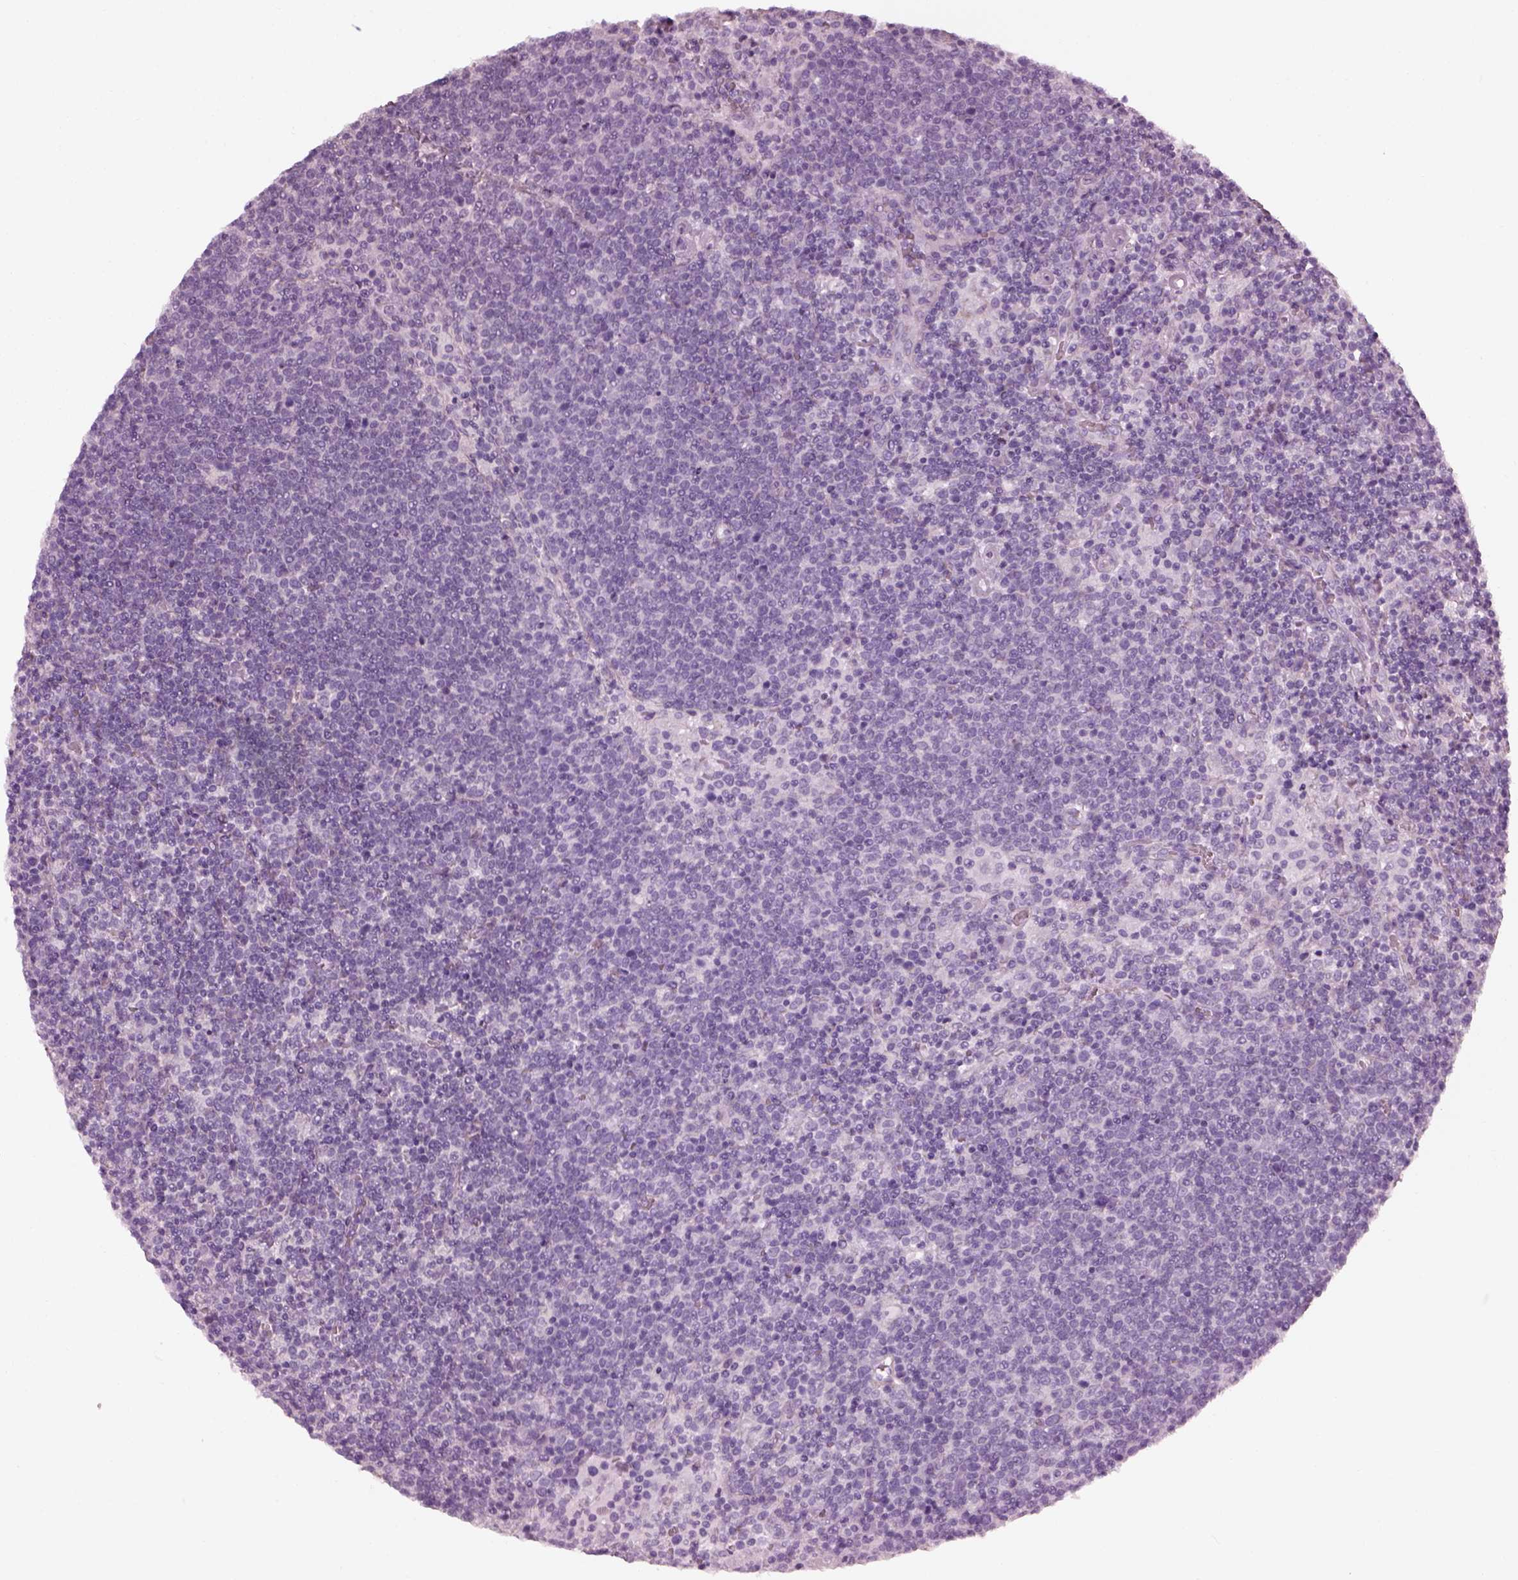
{"staining": {"intensity": "negative", "quantity": "none", "location": "none"}, "tissue": "lymphoma", "cell_type": "Tumor cells", "image_type": "cancer", "snomed": [{"axis": "morphology", "description": "Malignant lymphoma, non-Hodgkin's type, High grade"}, {"axis": "topography", "description": "Lymph node"}], "caption": "High-grade malignant lymphoma, non-Hodgkin's type was stained to show a protein in brown. There is no significant expression in tumor cells.", "gene": "BFSP1", "patient": {"sex": "male", "age": 61}}